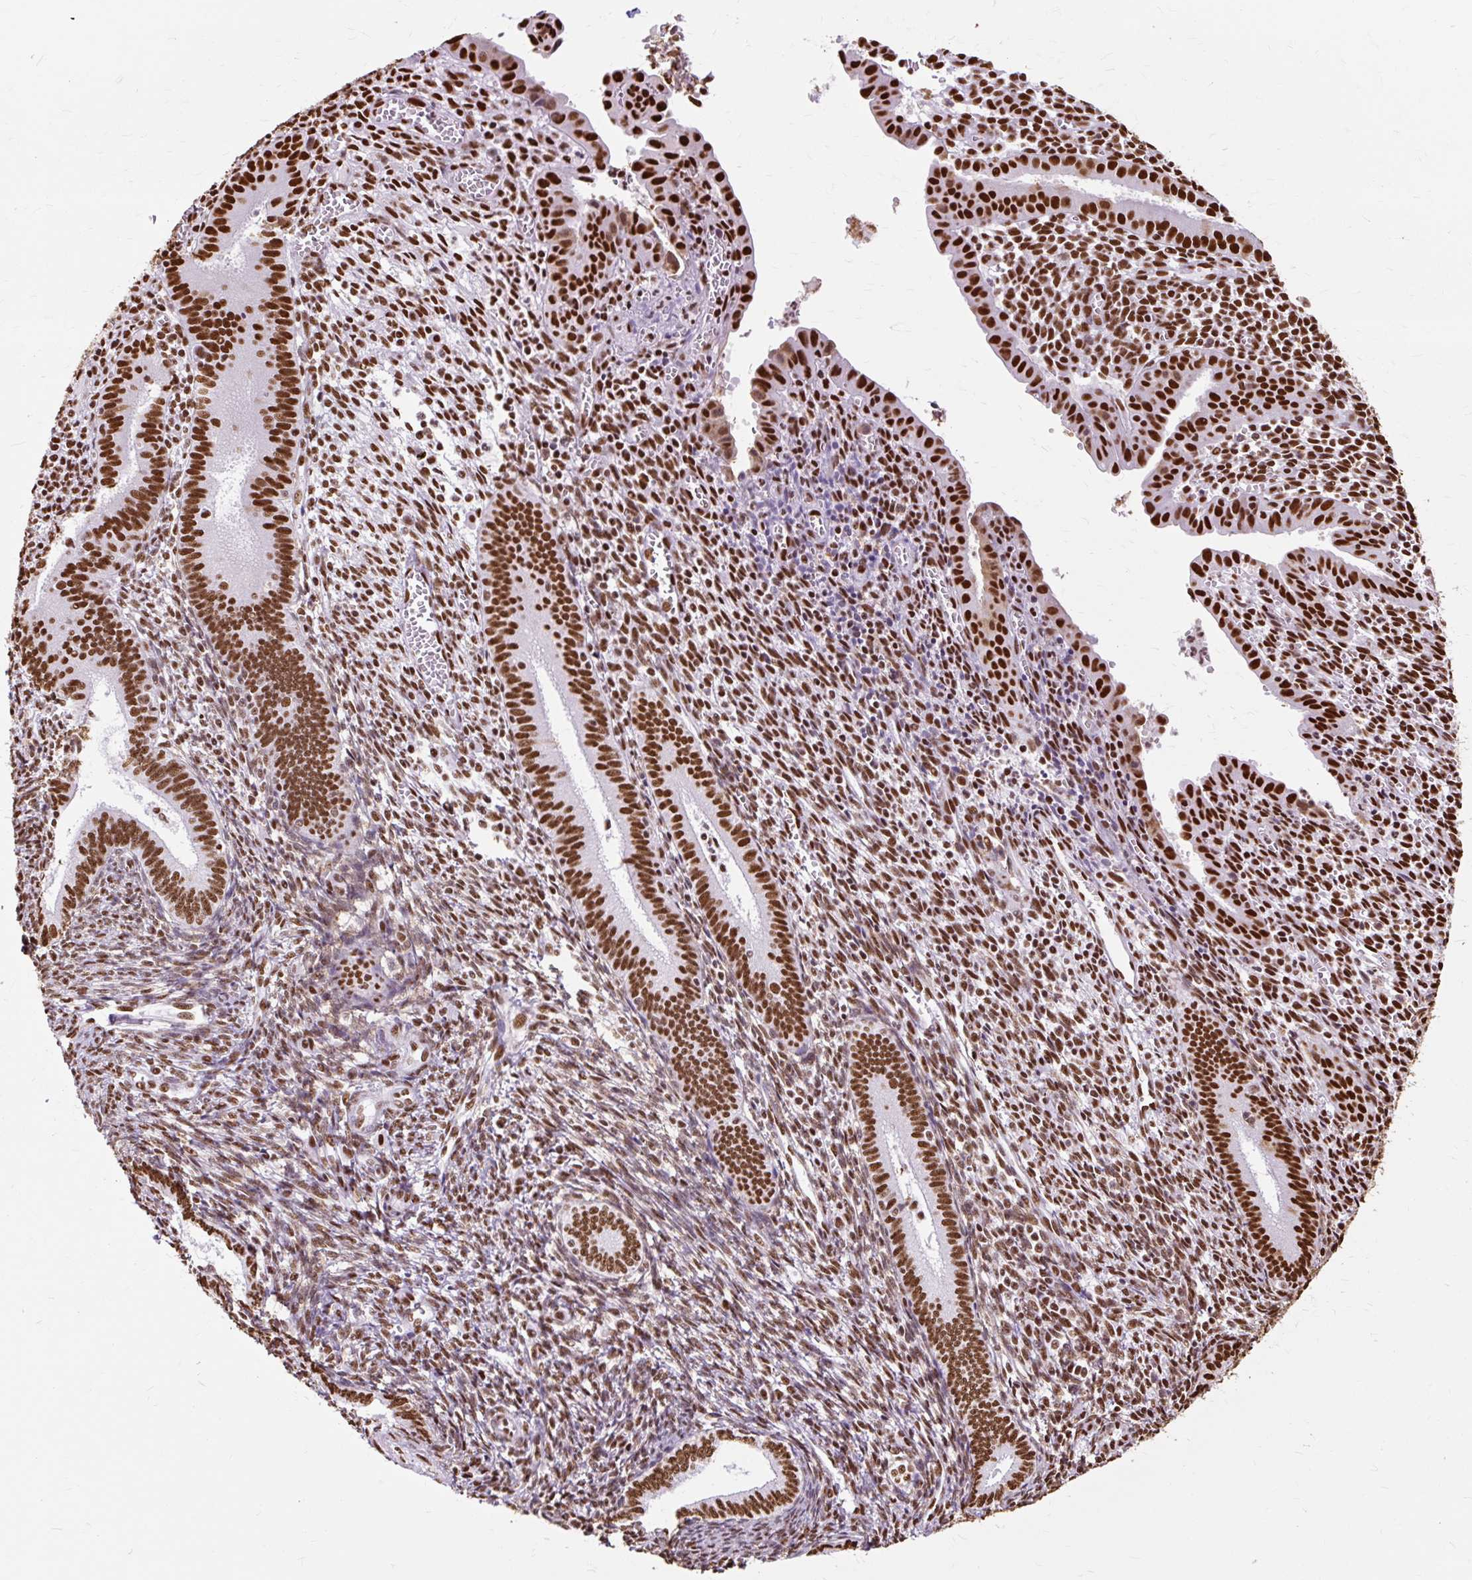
{"staining": {"intensity": "strong", "quantity": "25%-75%", "location": "nuclear"}, "tissue": "endometrium", "cell_type": "Cells in endometrial stroma", "image_type": "normal", "snomed": [{"axis": "morphology", "description": "Normal tissue, NOS"}, {"axis": "topography", "description": "Endometrium"}], "caption": "A high amount of strong nuclear expression is appreciated in about 25%-75% of cells in endometrial stroma in unremarkable endometrium.", "gene": "XRCC6", "patient": {"sex": "female", "age": 41}}